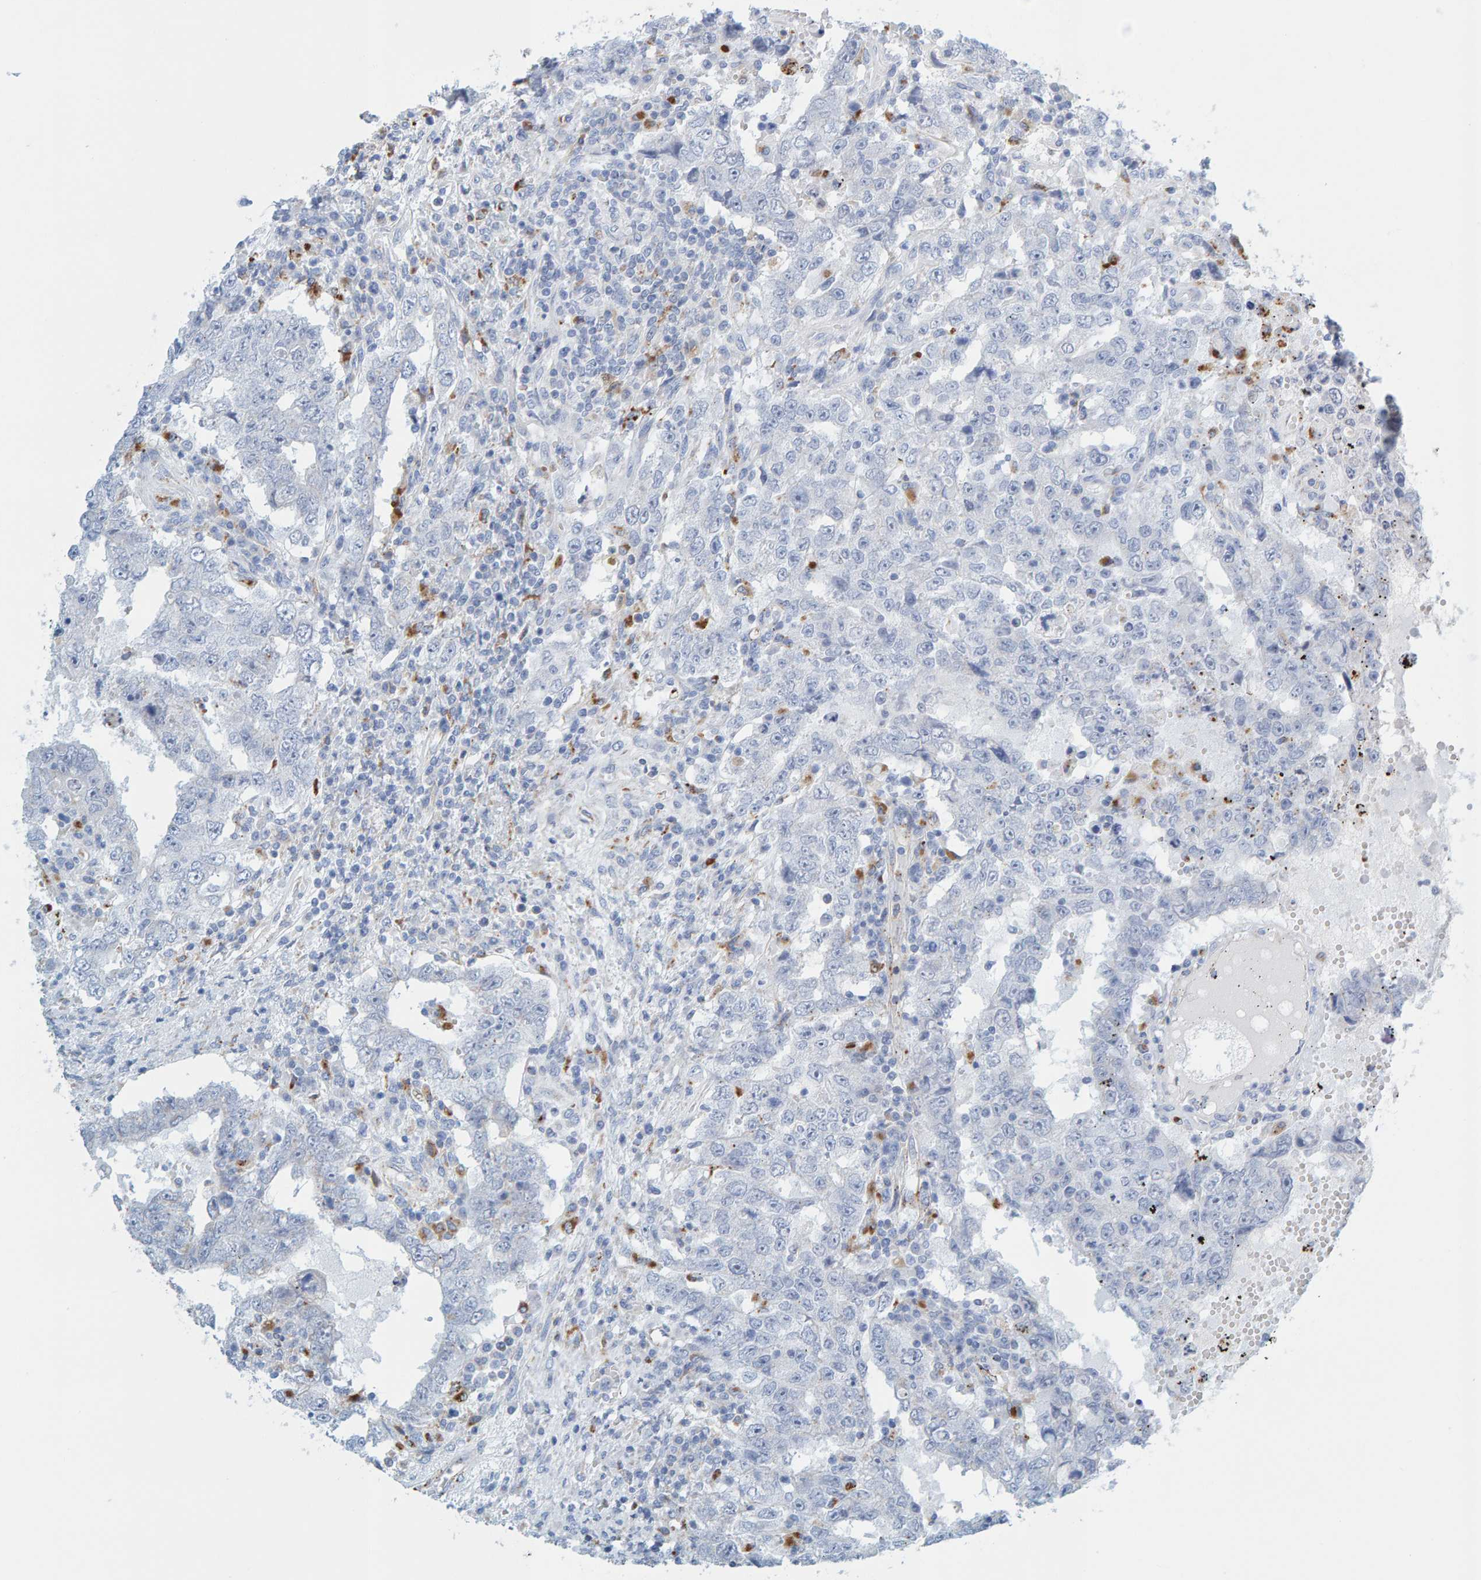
{"staining": {"intensity": "negative", "quantity": "none", "location": "none"}, "tissue": "testis cancer", "cell_type": "Tumor cells", "image_type": "cancer", "snomed": [{"axis": "morphology", "description": "Carcinoma, Embryonal, NOS"}, {"axis": "topography", "description": "Testis"}], "caption": "Protein analysis of embryonal carcinoma (testis) shows no significant expression in tumor cells.", "gene": "BIN3", "patient": {"sex": "male", "age": 26}}